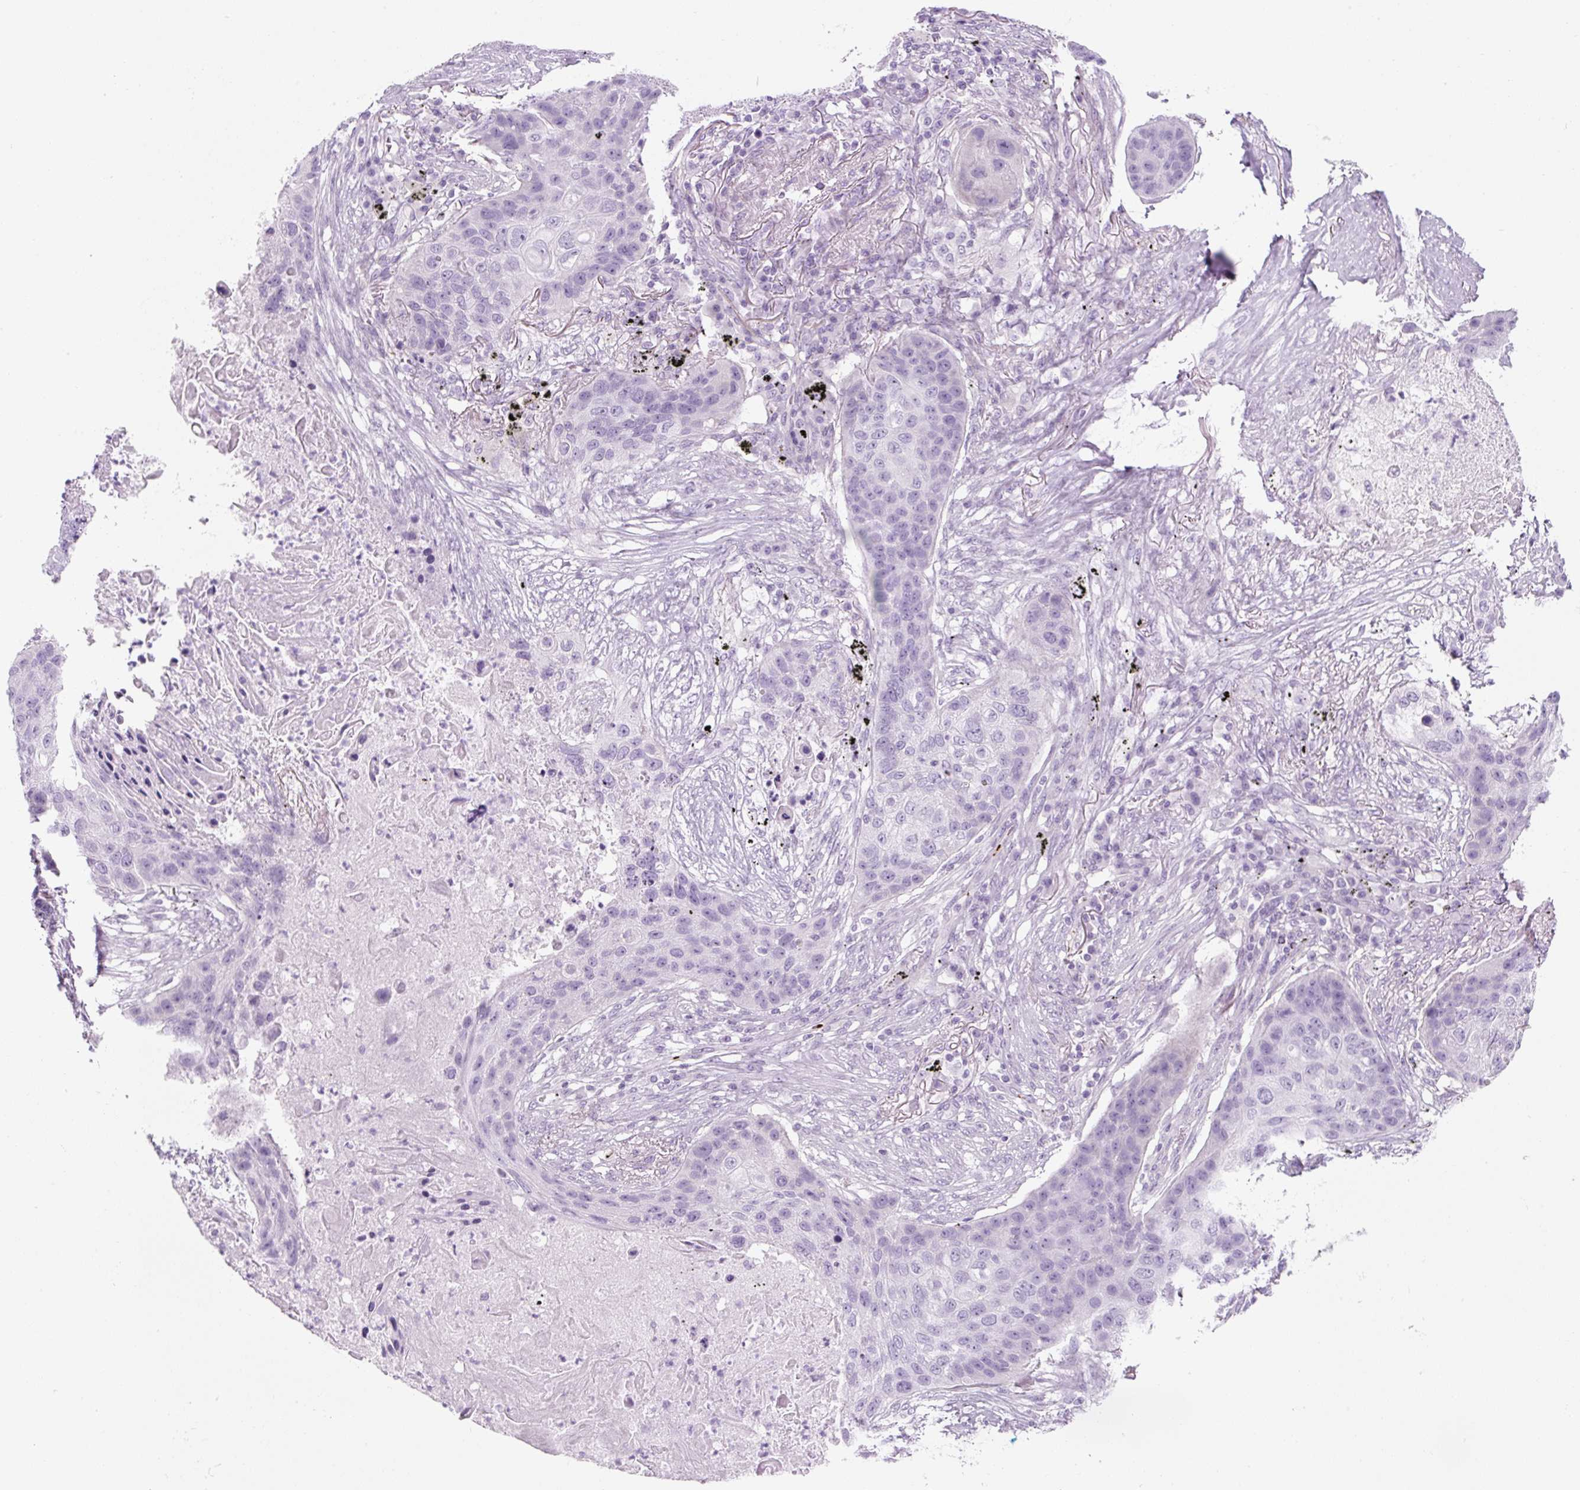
{"staining": {"intensity": "negative", "quantity": "none", "location": "none"}, "tissue": "lung cancer", "cell_type": "Tumor cells", "image_type": "cancer", "snomed": [{"axis": "morphology", "description": "Squamous cell carcinoma, NOS"}, {"axis": "topography", "description": "Lung"}], "caption": "This is an immunohistochemistry histopathology image of human lung cancer. There is no expression in tumor cells.", "gene": "PF4V1", "patient": {"sex": "female", "age": 63}}